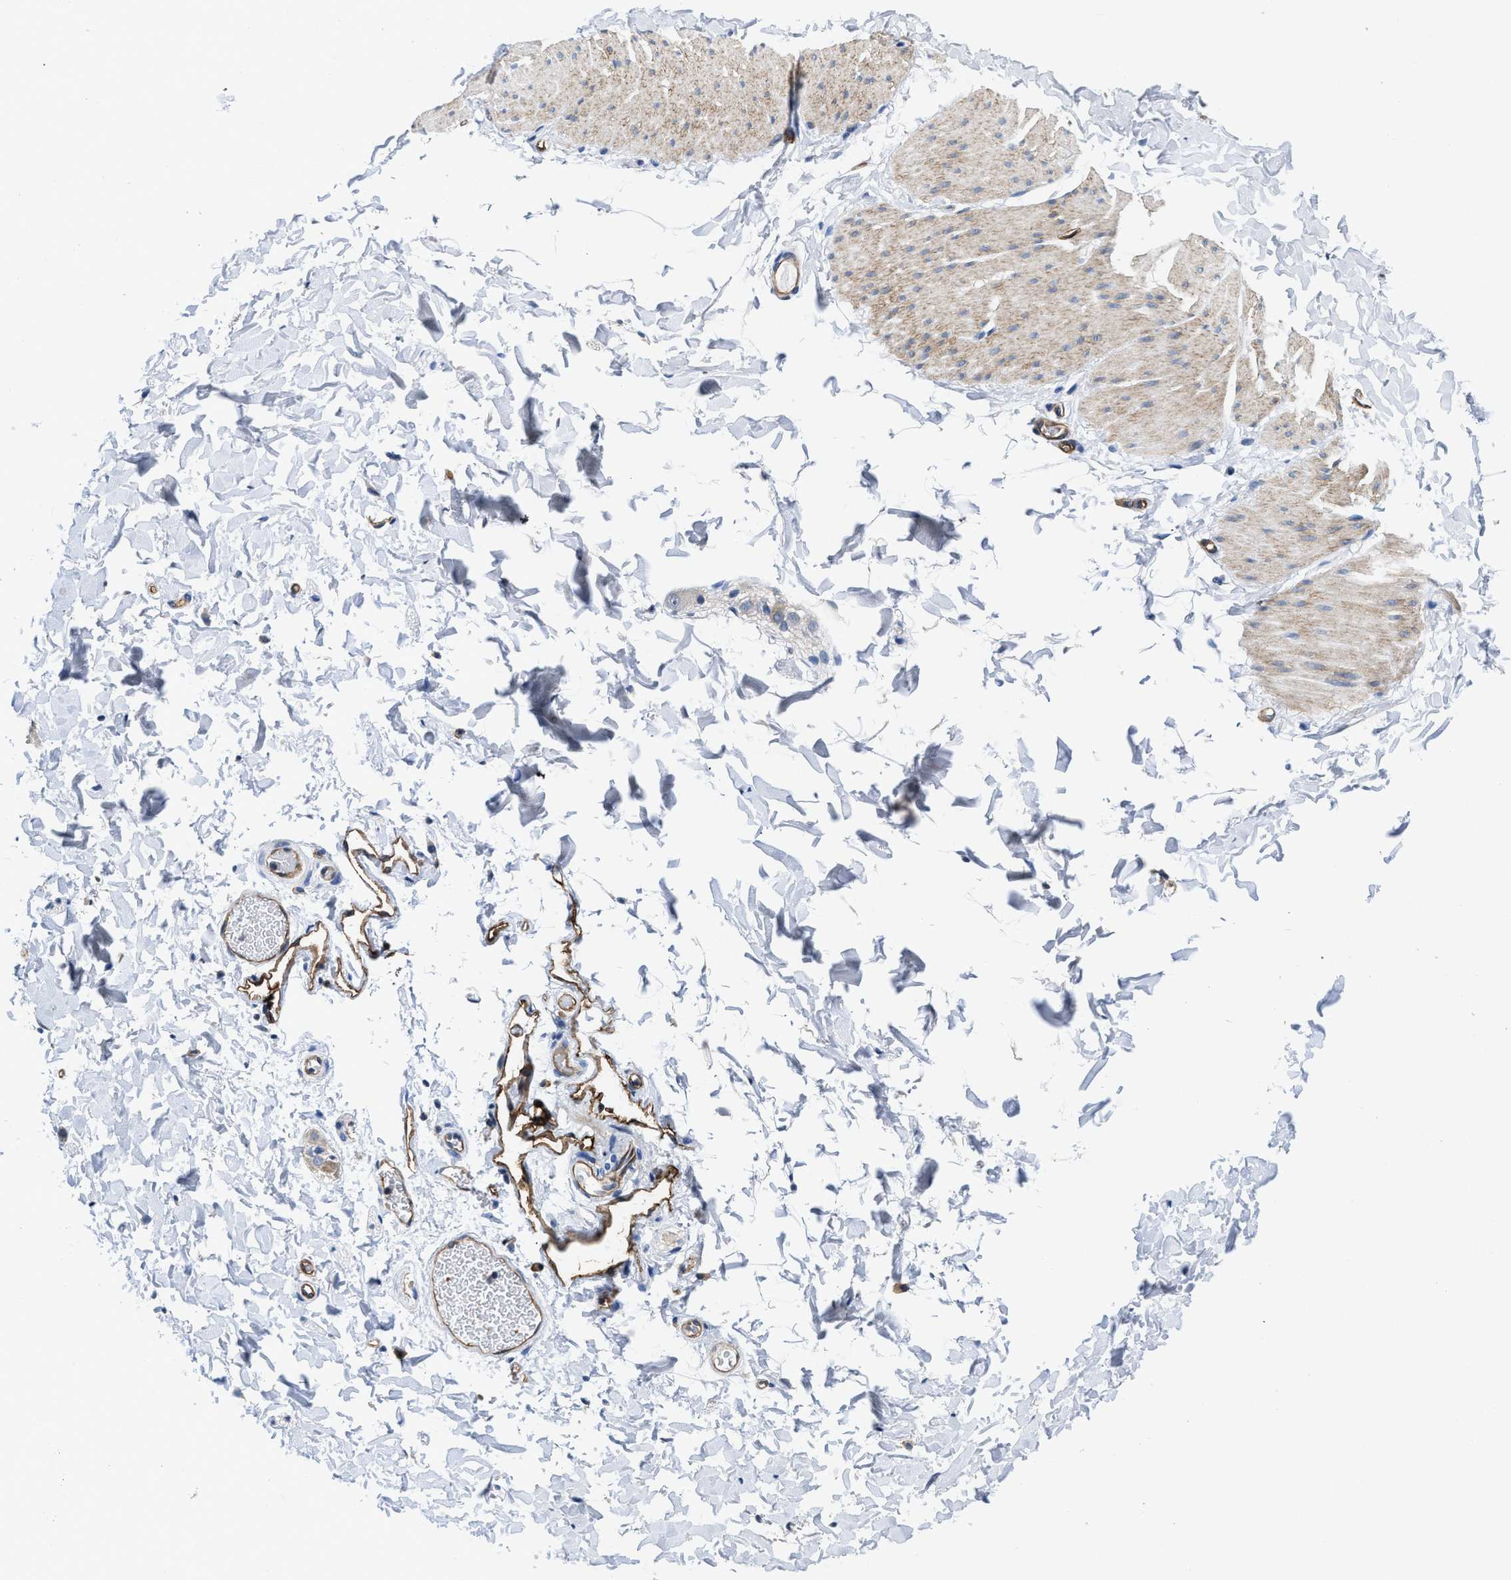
{"staining": {"intensity": "weak", "quantity": "<25%", "location": "cytoplasmic/membranous"}, "tissue": "smooth muscle", "cell_type": "Smooth muscle cells", "image_type": "normal", "snomed": [{"axis": "morphology", "description": "Normal tissue, NOS"}, {"axis": "topography", "description": "Smooth muscle"}, {"axis": "topography", "description": "Colon"}], "caption": "Smooth muscle cells show no significant protein staining in unremarkable smooth muscle.", "gene": "C22orf42", "patient": {"sex": "male", "age": 67}}